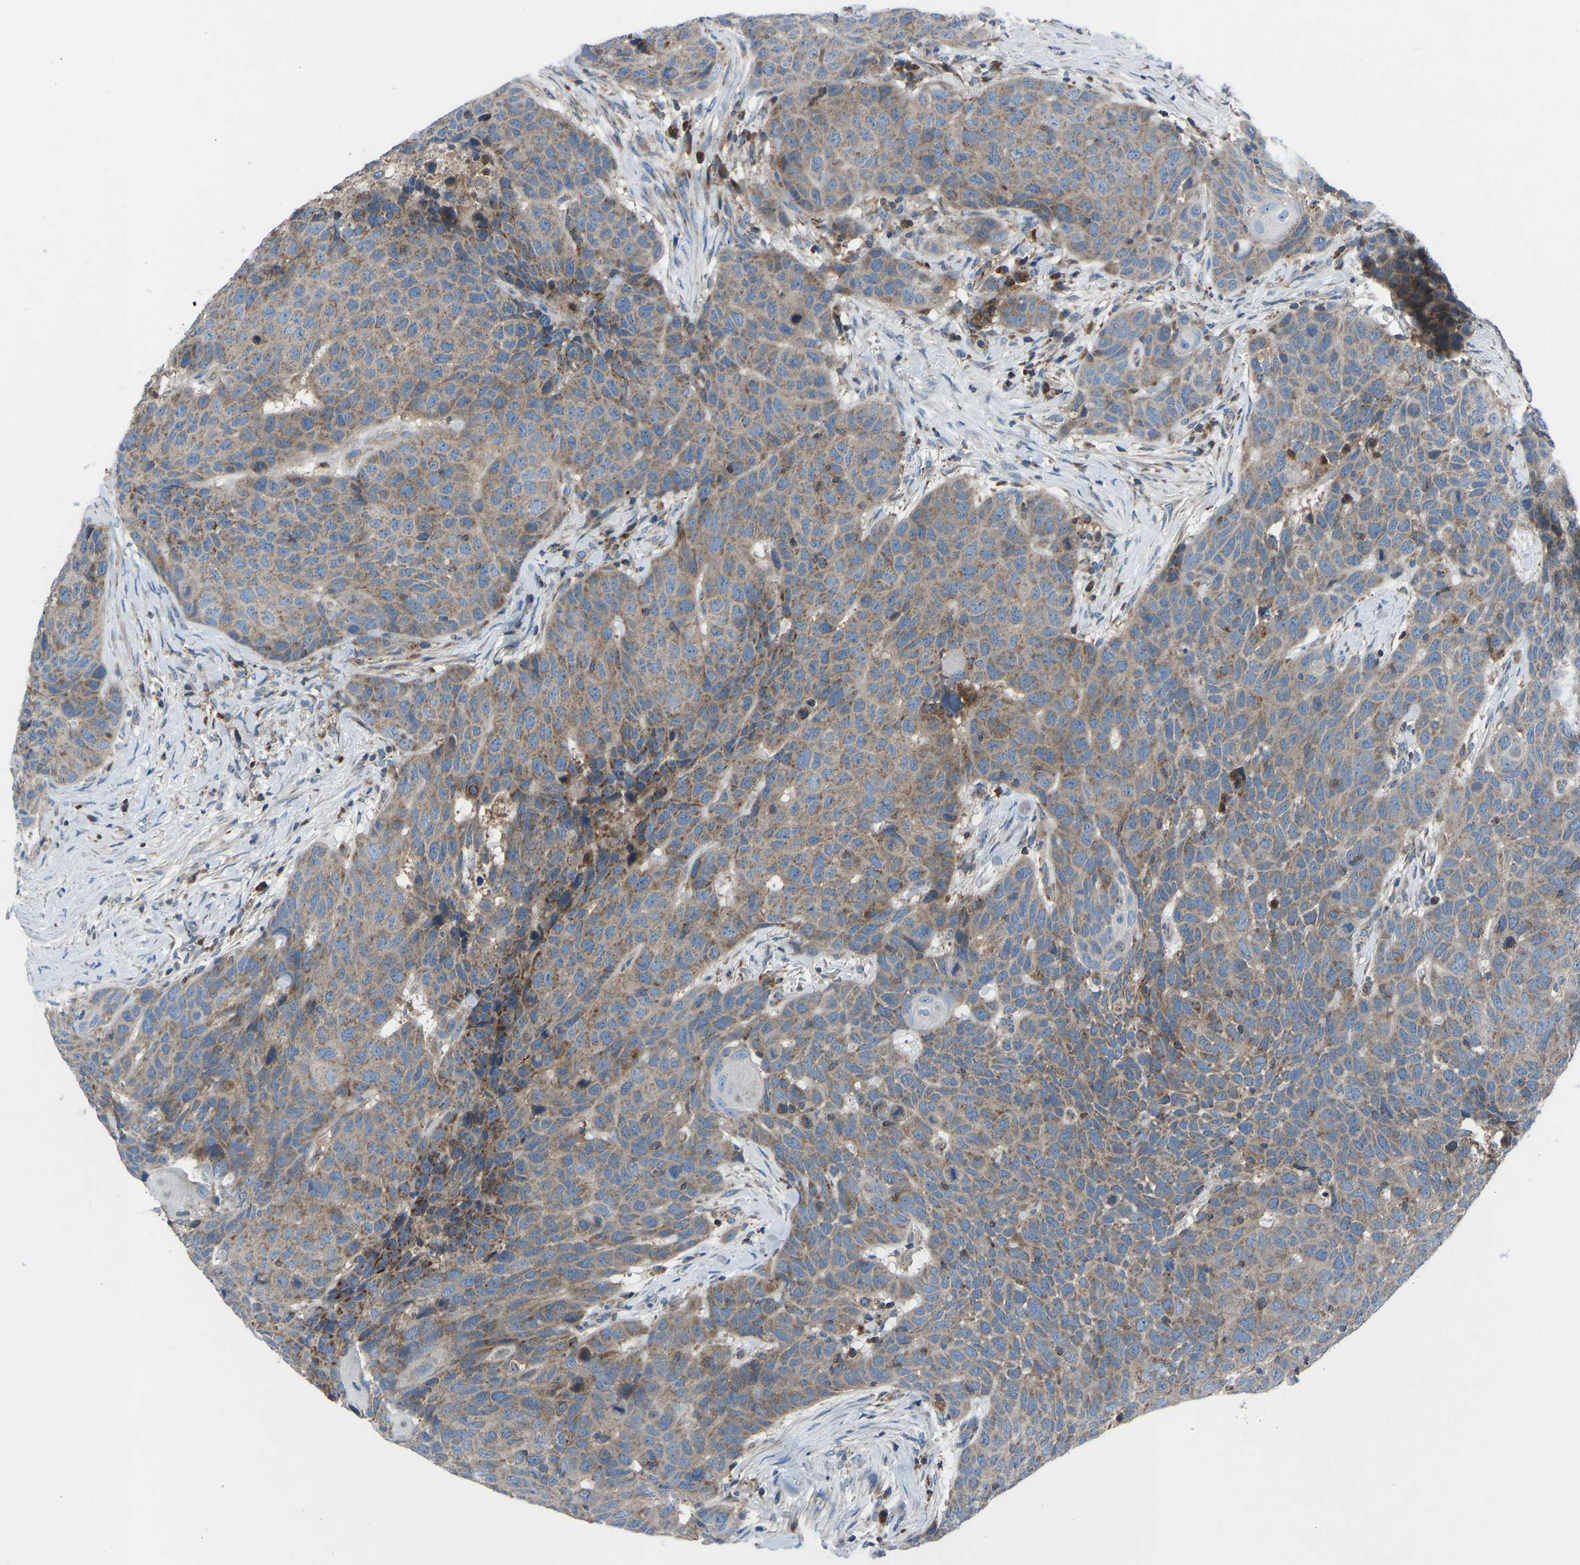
{"staining": {"intensity": "weak", "quantity": ">75%", "location": "cytoplasmic/membranous"}, "tissue": "head and neck cancer", "cell_type": "Tumor cells", "image_type": "cancer", "snomed": [{"axis": "morphology", "description": "Squamous cell carcinoma, NOS"}, {"axis": "topography", "description": "Head-Neck"}], "caption": "This is a photomicrograph of IHC staining of head and neck cancer, which shows weak expression in the cytoplasmic/membranous of tumor cells.", "gene": "GRK6", "patient": {"sex": "male", "age": 66}}